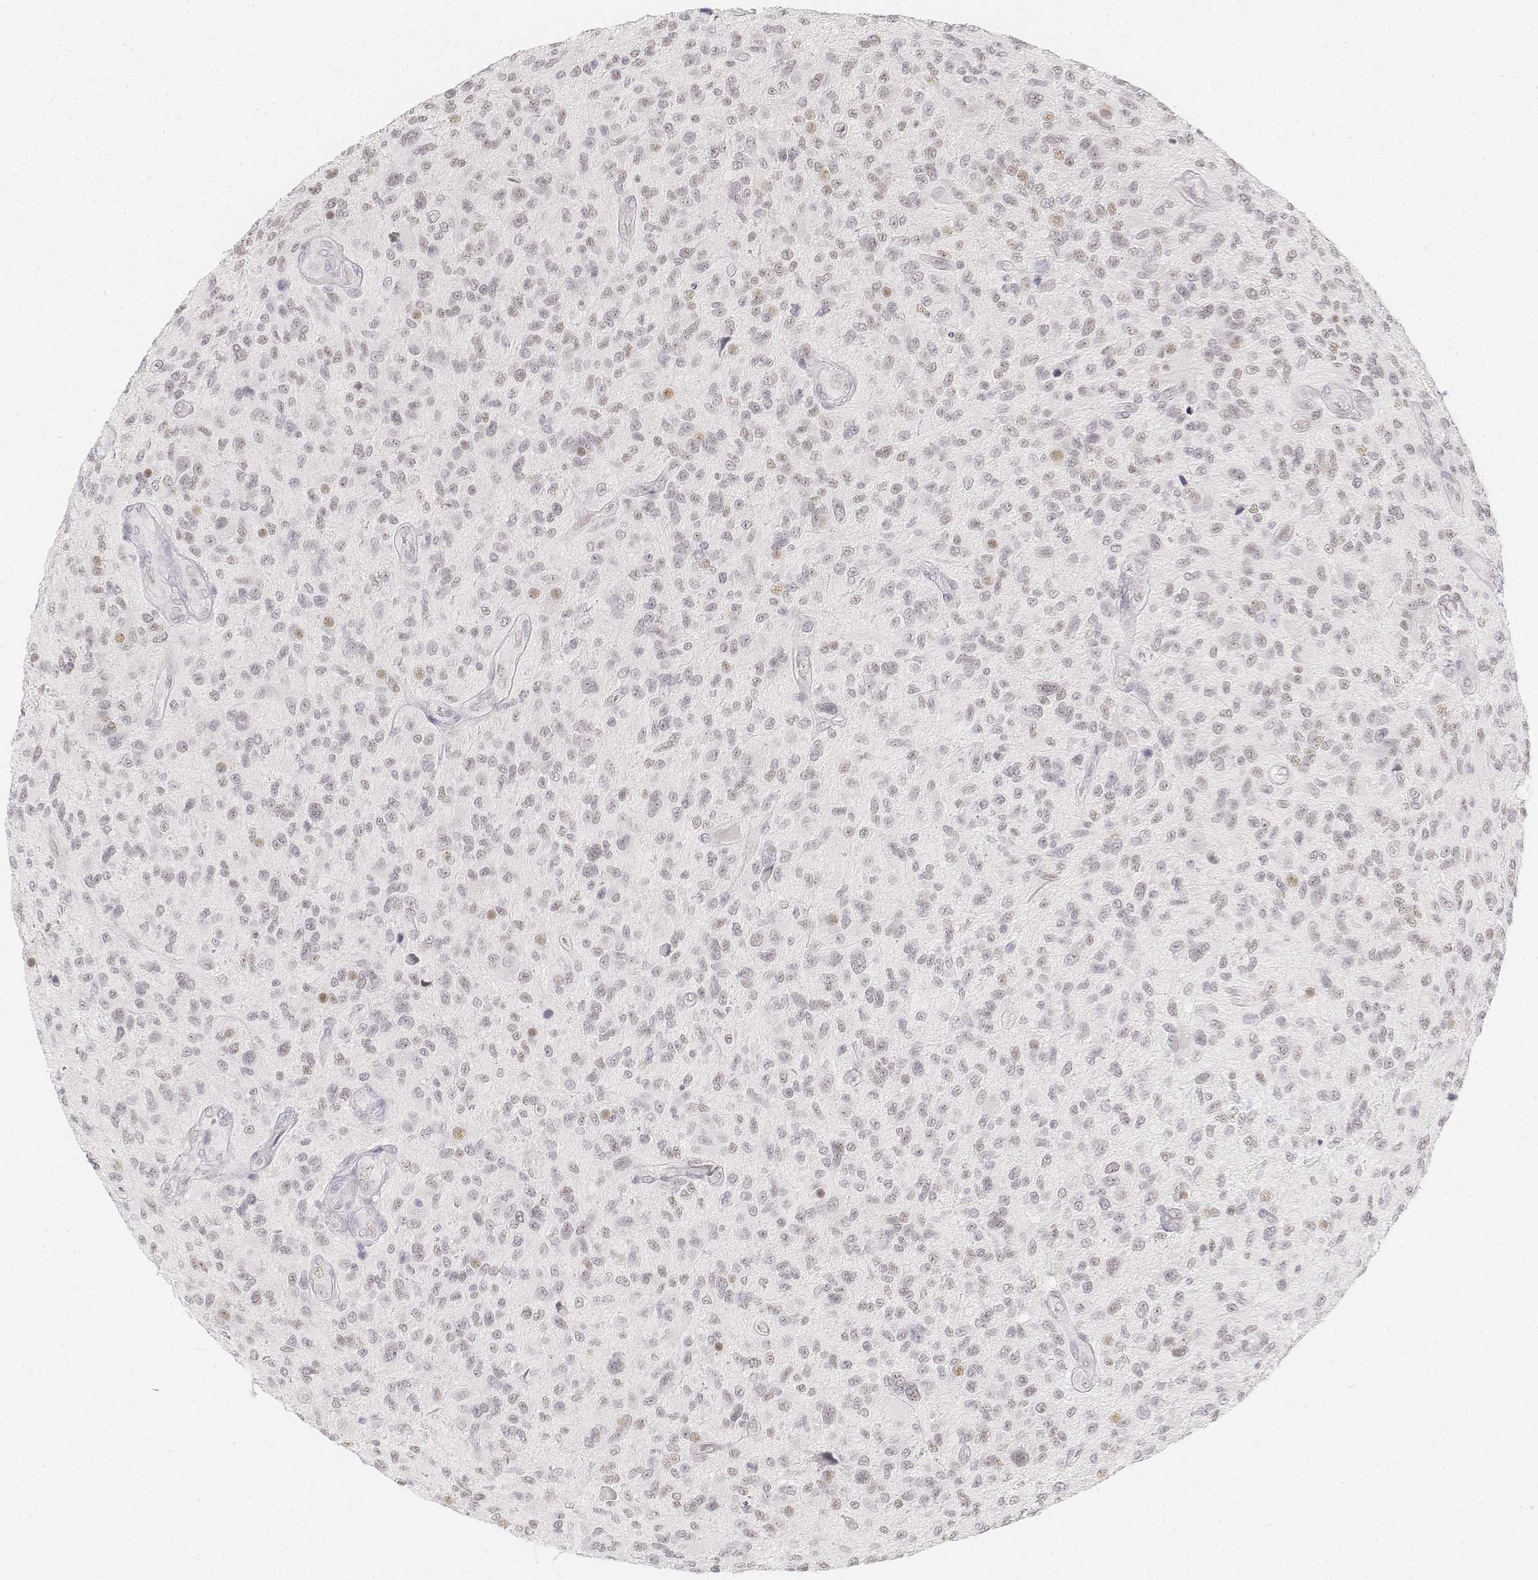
{"staining": {"intensity": "negative", "quantity": "none", "location": "none"}, "tissue": "glioma", "cell_type": "Tumor cells", "image_type": "cancer", "snomed": [{"axis": "morphology", "description": "Glioma, malignant, High grade"}, {"axis": "topography", "description": "Brain"}], "caption": "The image demonstrates no staining of tumor cells in glioma.", "gene": "KRTAP2-1", "patient": {"sex": "male", "age": 47}}